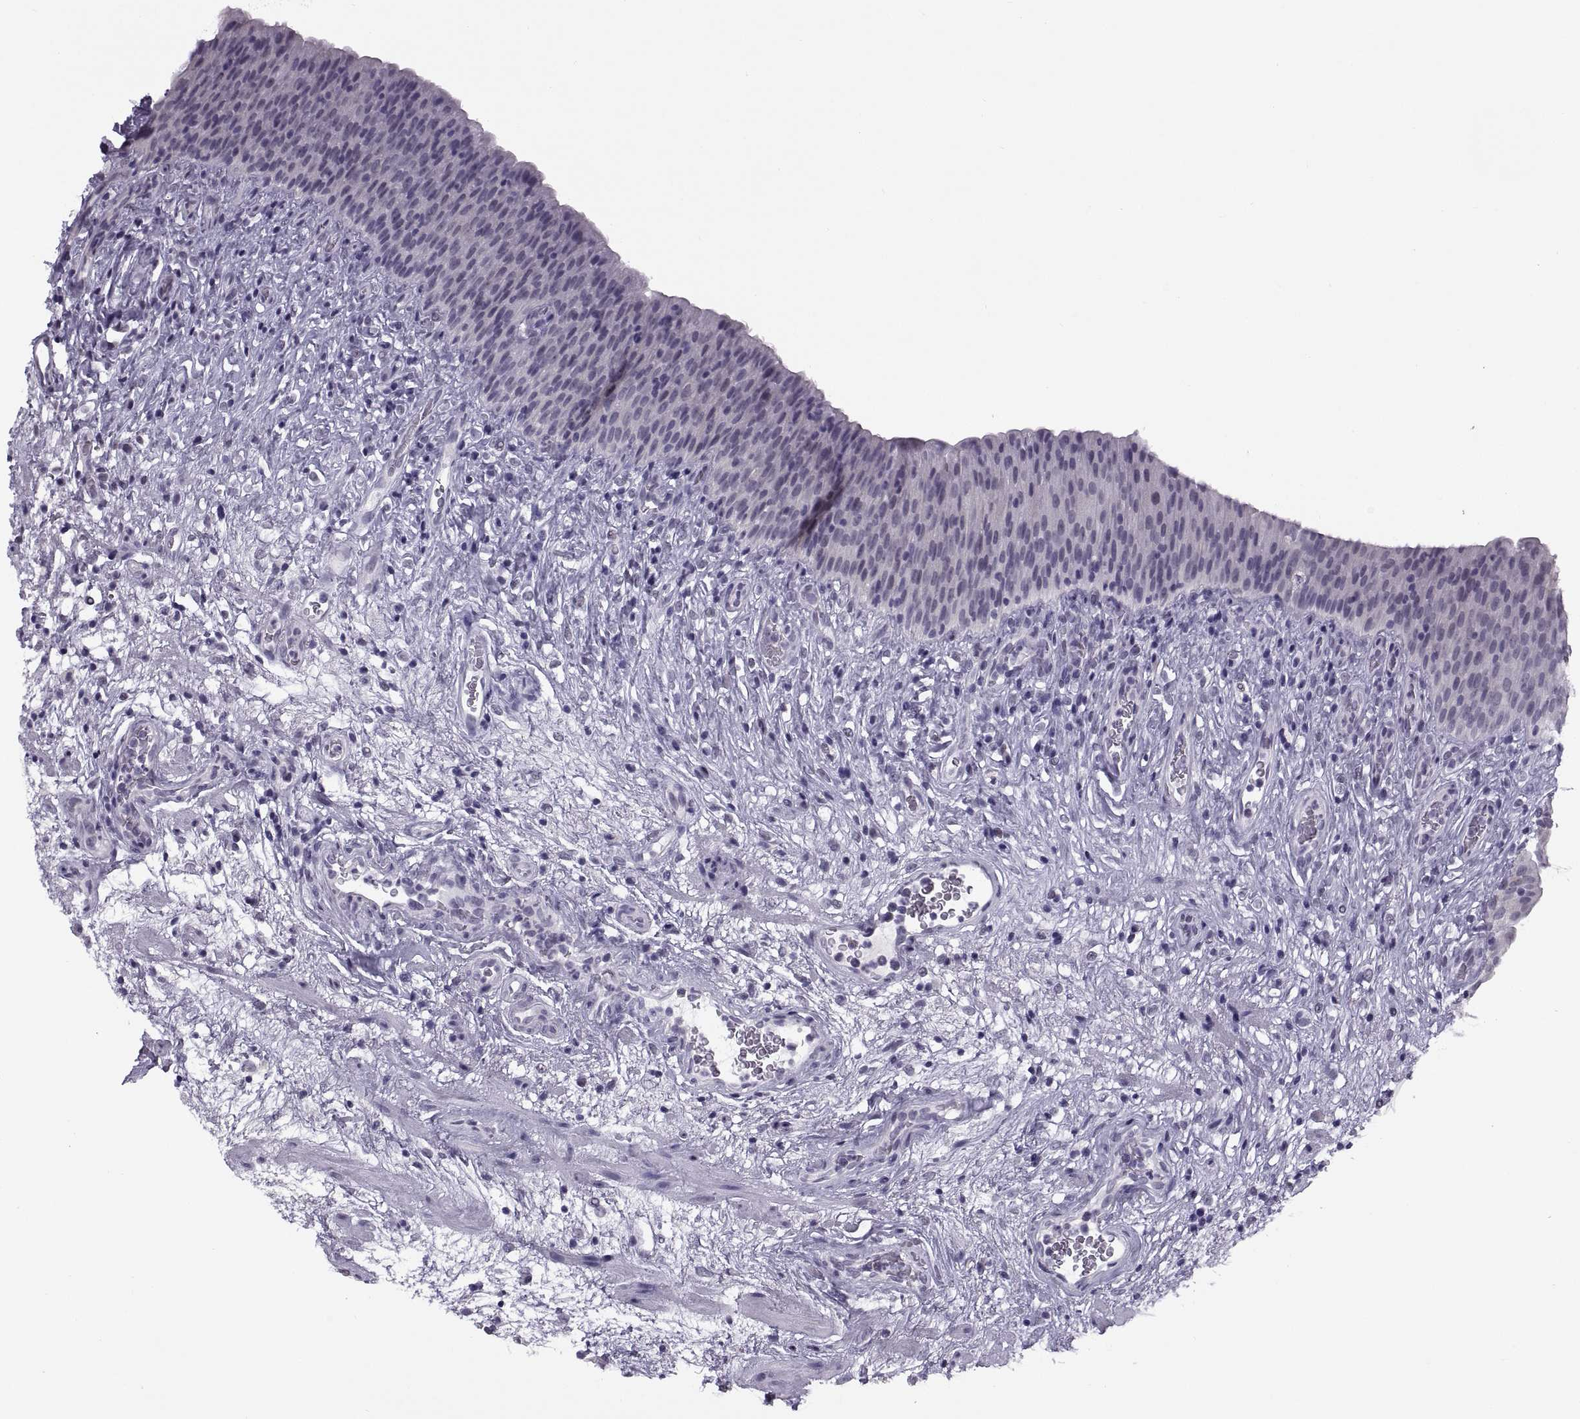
{"staining": {"intensity": "negative", "quantity": "none", "location": "none"}, "tissue": "urinary bladder", "cell_type": "Urothelial cells", "image_type": "normal", "snomed": [{"axis": "morphology", "description": "Normal tissue, NOS"}, {"axis": "topography", "description": "Urinary bladder"}], "caption": "IHC micrograph of benign urinary bladder: human urinary bladder stained with DAB (3,3'-diaminobenzidine) exhibits no significant protein staining in urothelial cells. (DAB immunohistochemistry (IHC) with hematoxylin counter stain).", "gene": "TBC1D3B", "patient": {"sex": "male", "age": 76}}